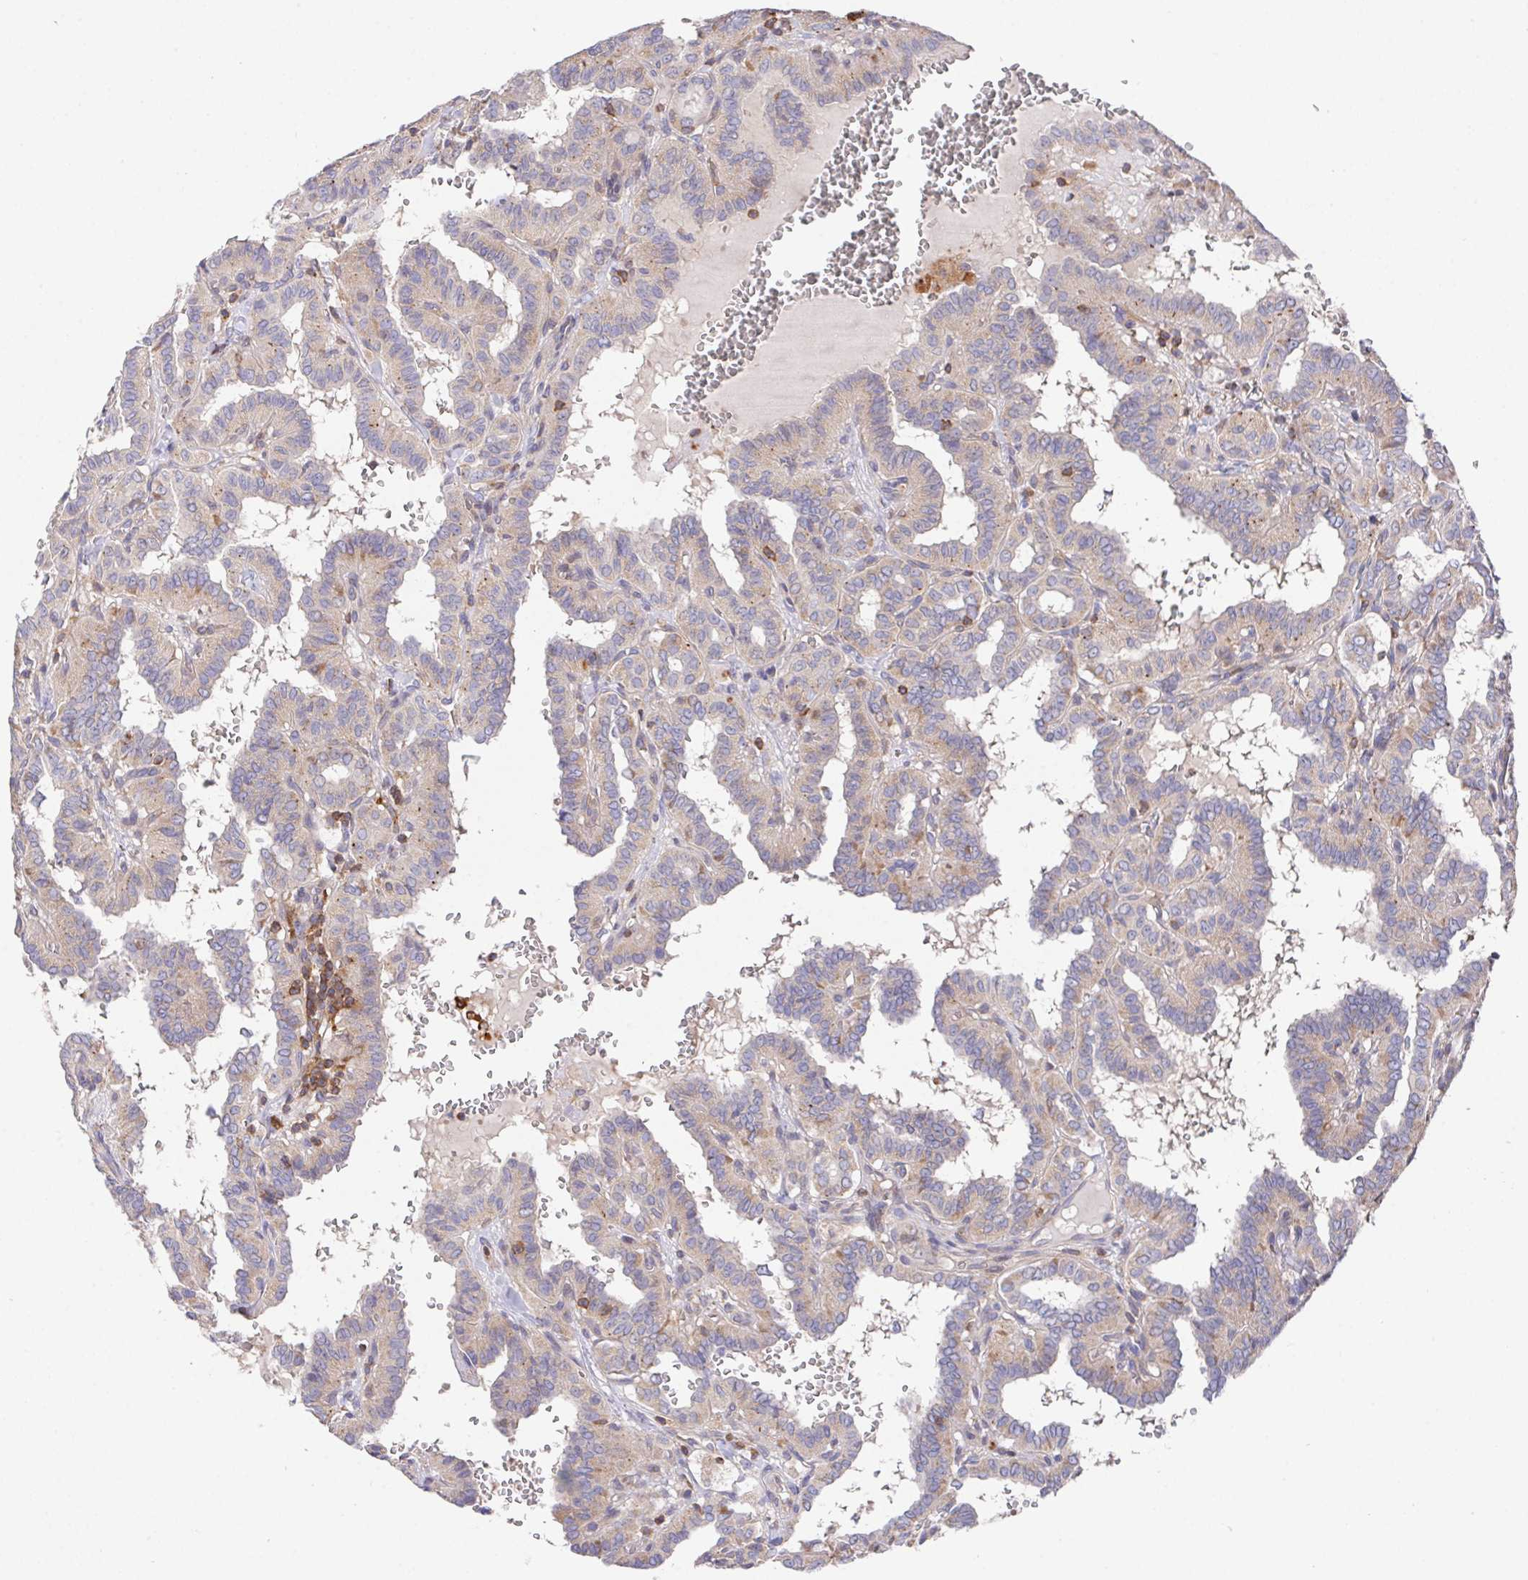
{"staining": {"intensity": "negative", "quantity": "none", "location": "none"}, "tissue": "thyroid cancer", "cell_type": "Tumor cells", "image_type": "cancer", "snomed": [{"axis": "morphology", "description": "Papillary adenocarcinoma, NOS"}, {"axis": "topography", "description": "Thyroid gland"}], "caption": "A high-resolution image shows immunohistochemistry (IHC) staining of papillary adenocarcinoma (thyroid), which displays no significant staining in tumor cells.", "gene": "FAM241A", "patient": {"sex": "female", "age": 21}}